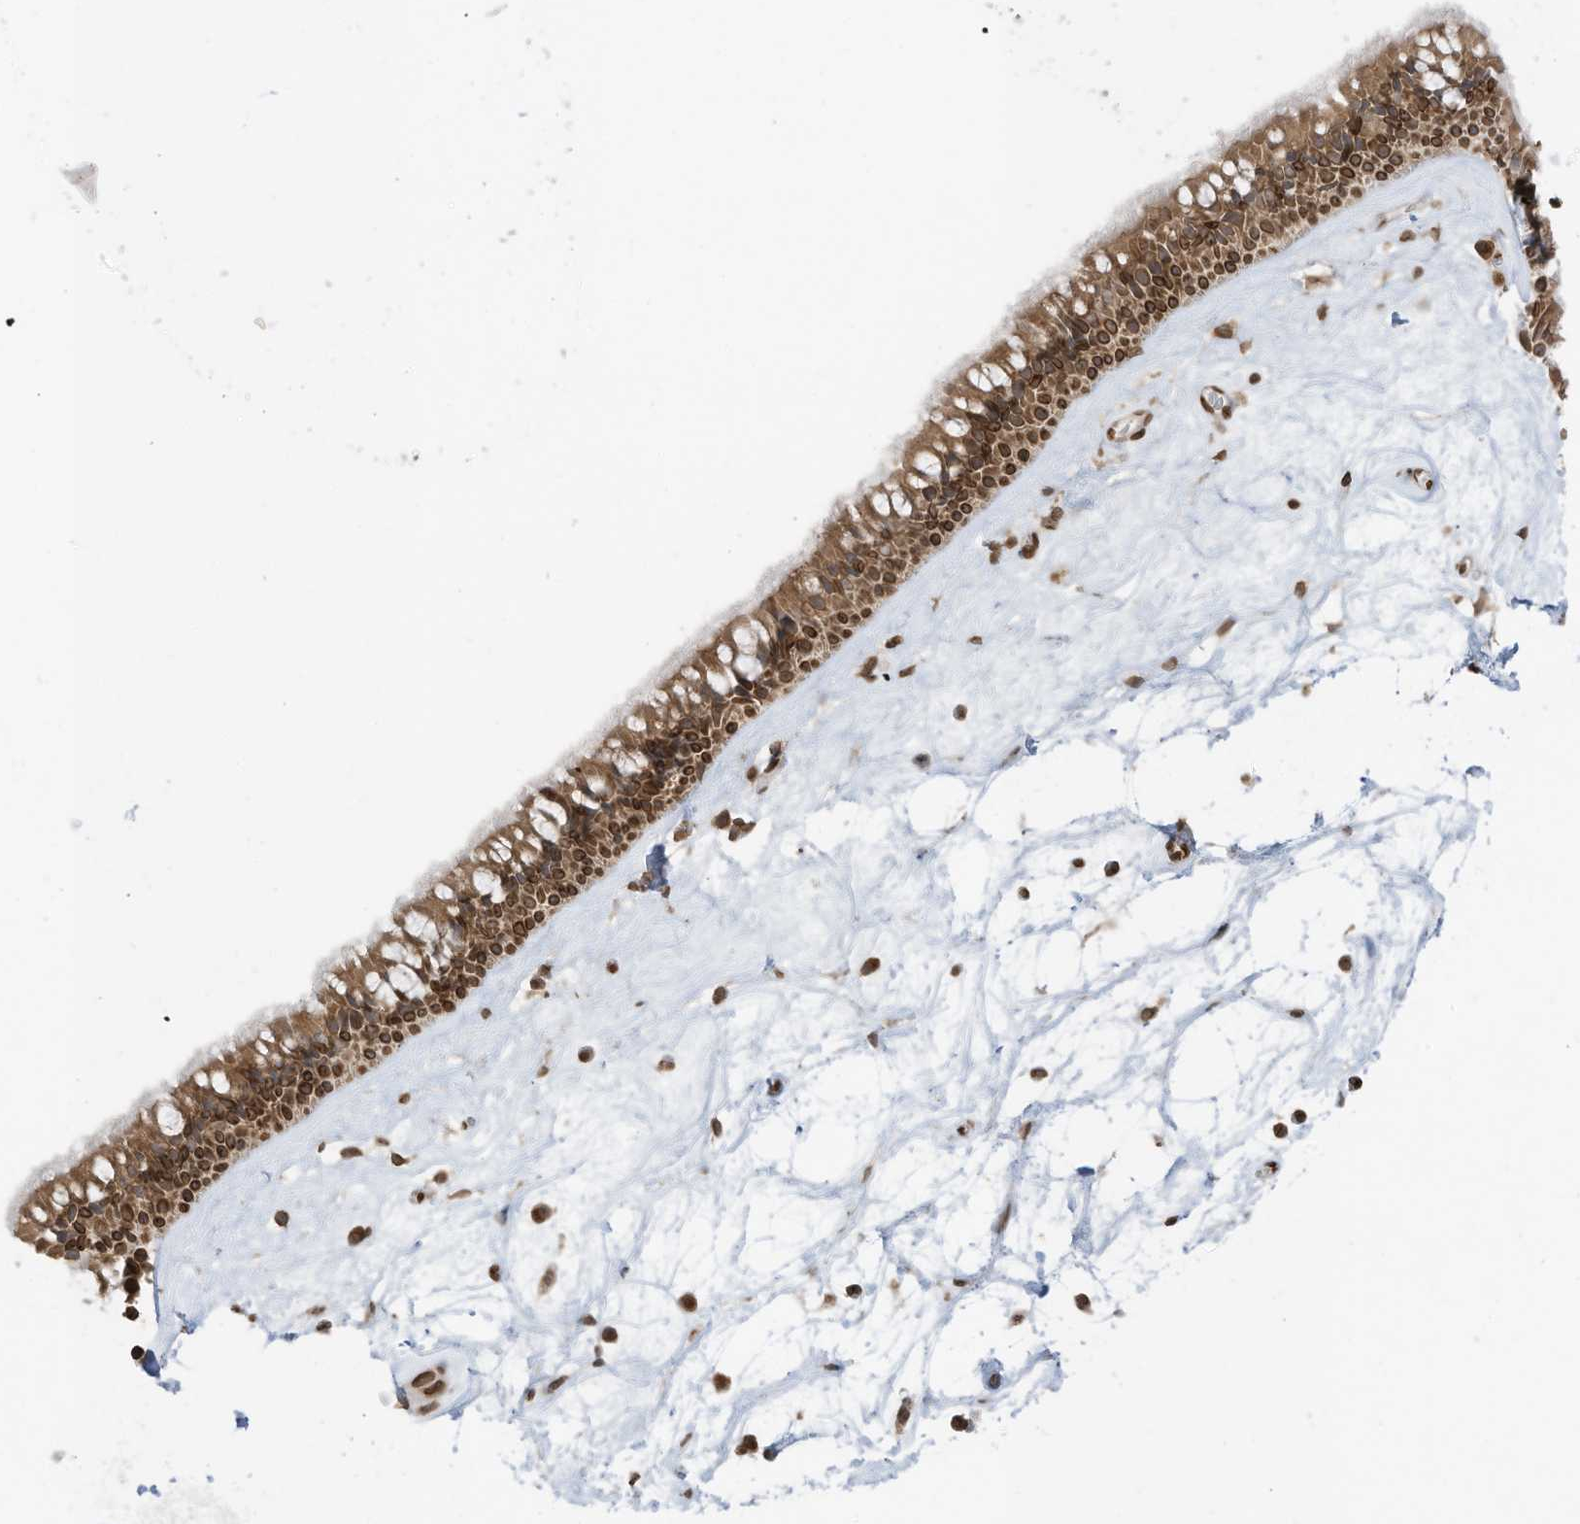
{"staining": {"intensity": "moderate", "quantity": ">75%", "location": "cytoplasmic/membranous,nuclear"}, "tissue": "nasopharynx", "cell_type": "Respiratory epithelial cells", "image_type": "normal", "snomed": [{"axis": "morphology", "description": "Normal tissue, NOS"}, {"axis": "topography", "description": "Nasopharynx"}], "caption": "Human nasopharynx stained with a brown dye demonstrates moderate cytoplasmic/membranous,nuclear positive expression in about >75% of respiratory epithelial cells.", "gene": "RABL3", "patient": {"sex": "male", "age": 64}}